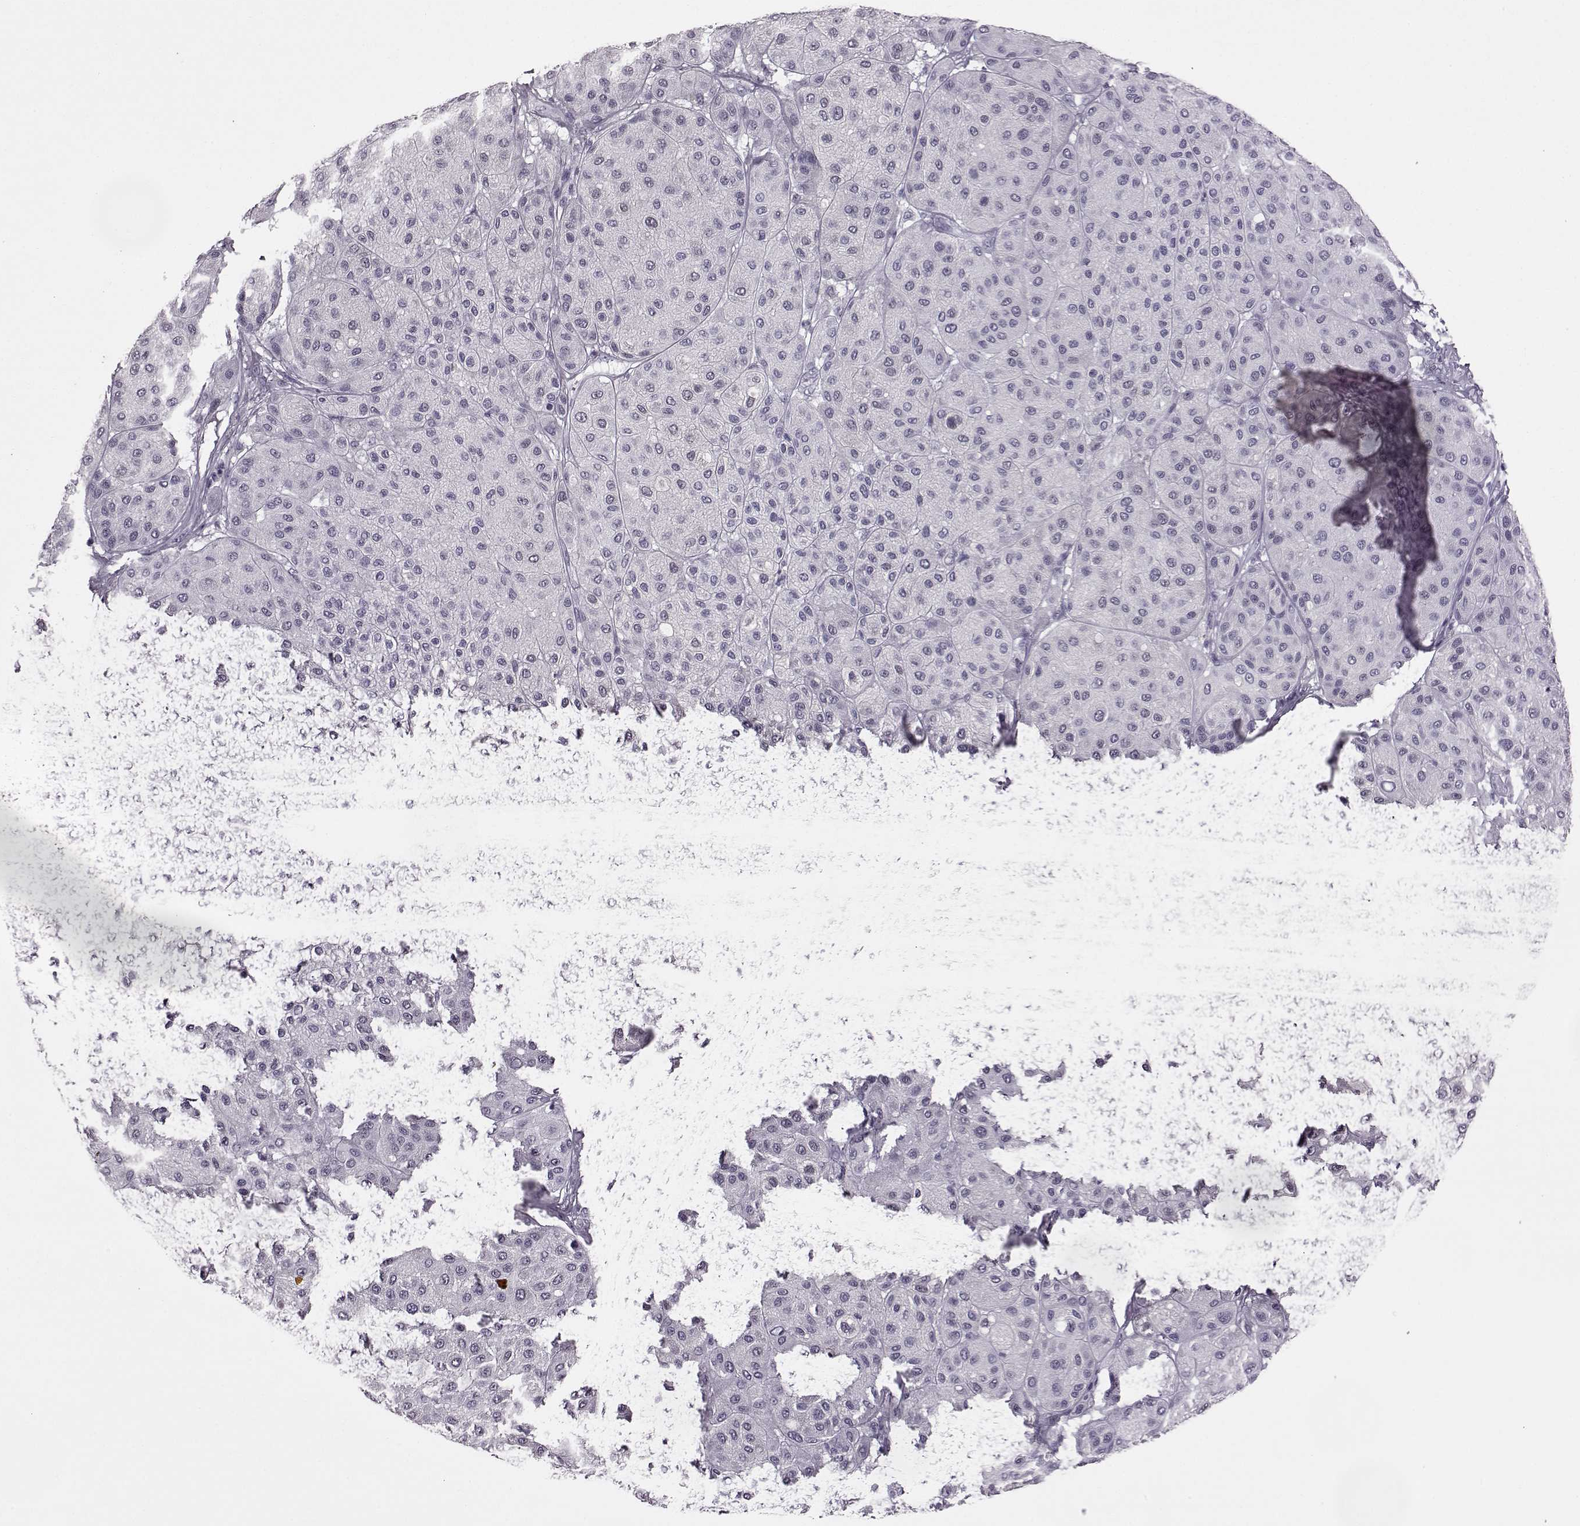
{"staining": {"intensity": "negative", "quantity": "none", "location": "none"}, "tissue": "melanoma", "cell_type": "Tumor cells", "image_type": "cancer", "snomed": [{"axis": "morphology", "description": "Malignant melanoma, Metastatic site"}, {"axis": "topography", "description": "Smooth muscle"}], "caption": "Image shows no protein positivity in tumor cells of malignant melanoma (metastatic site) tissue. Brightfield microscopy of immunohistochemistry stained with DAB (brown) and hematoxylin (blue), captured at high magnification.", "gene": "ADGRG2", "patient": {"sex": "male", "age": 41}}